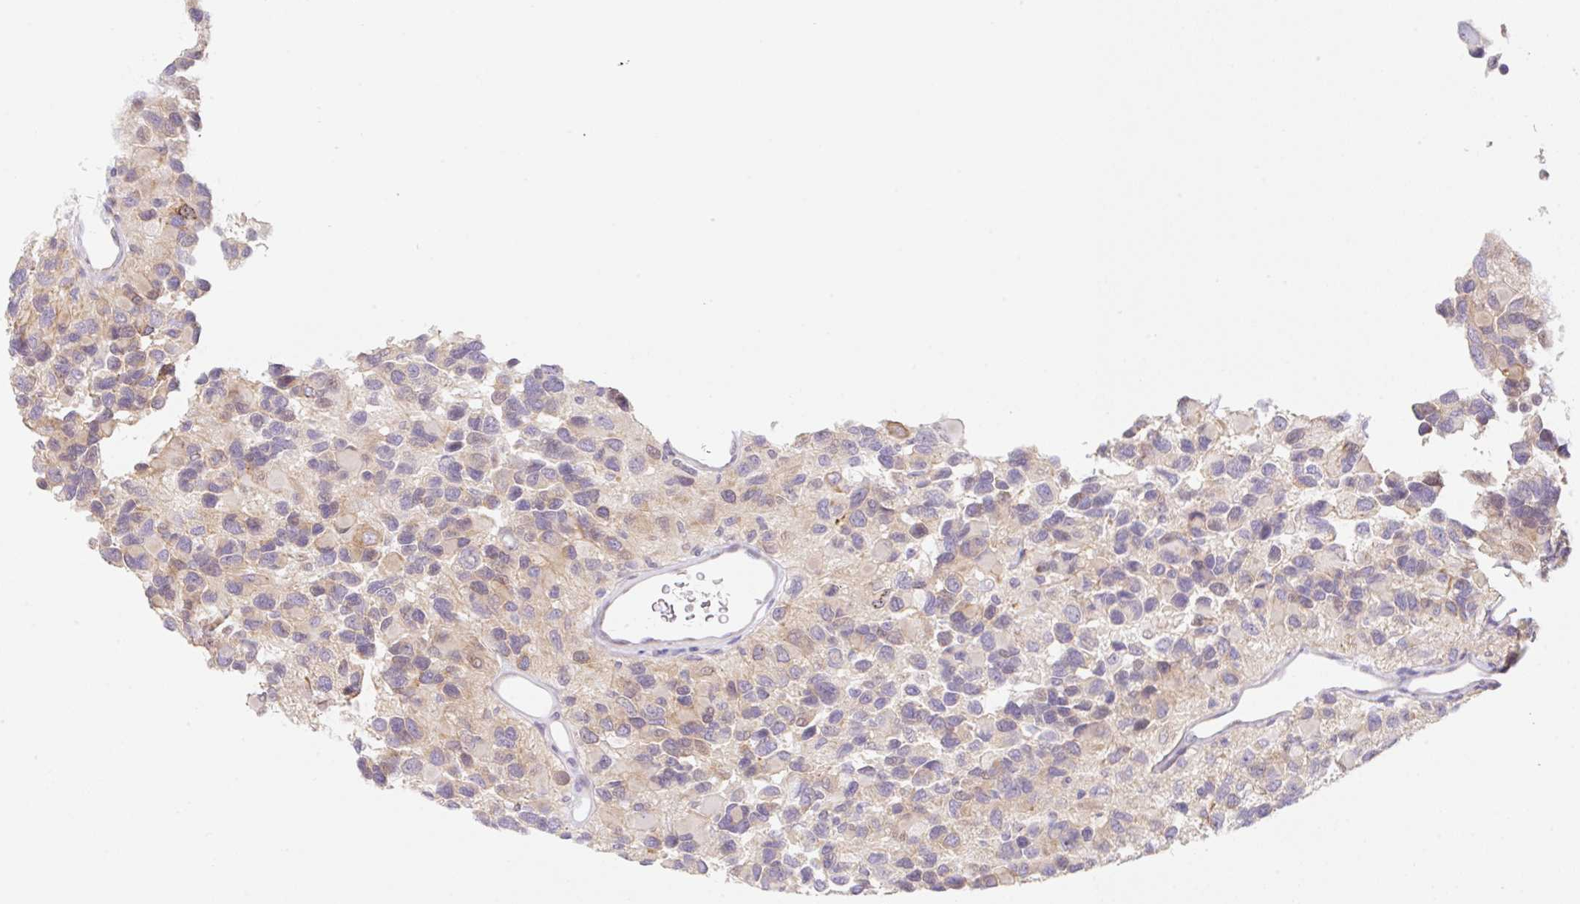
{"staining": {"intensity": "weak", "quantity": "25%-75%", "location": "cytoplasmic/membranous"}, "tissue": "glioma", "cell_type": "Tumor cells", "image_type": "cancer", "snomed": [{"axis": "morphology", "description": "Glioma, malignant, High grade"}, {"axis": "topography", "description": "Brain"}], "caption": "The image shows immunohistochemical staining of malignant glioma (high-grade). There is weak cytoplasmic/membranous positivity is identified in approximately 25%-75% of tumor cells. (DAB (3,3'-diaminobenzidine) = brown stain, brightfield microscopy at high magnification).", "gene": "TBPL2", "patient": {"sex": "male", "age": 77}}